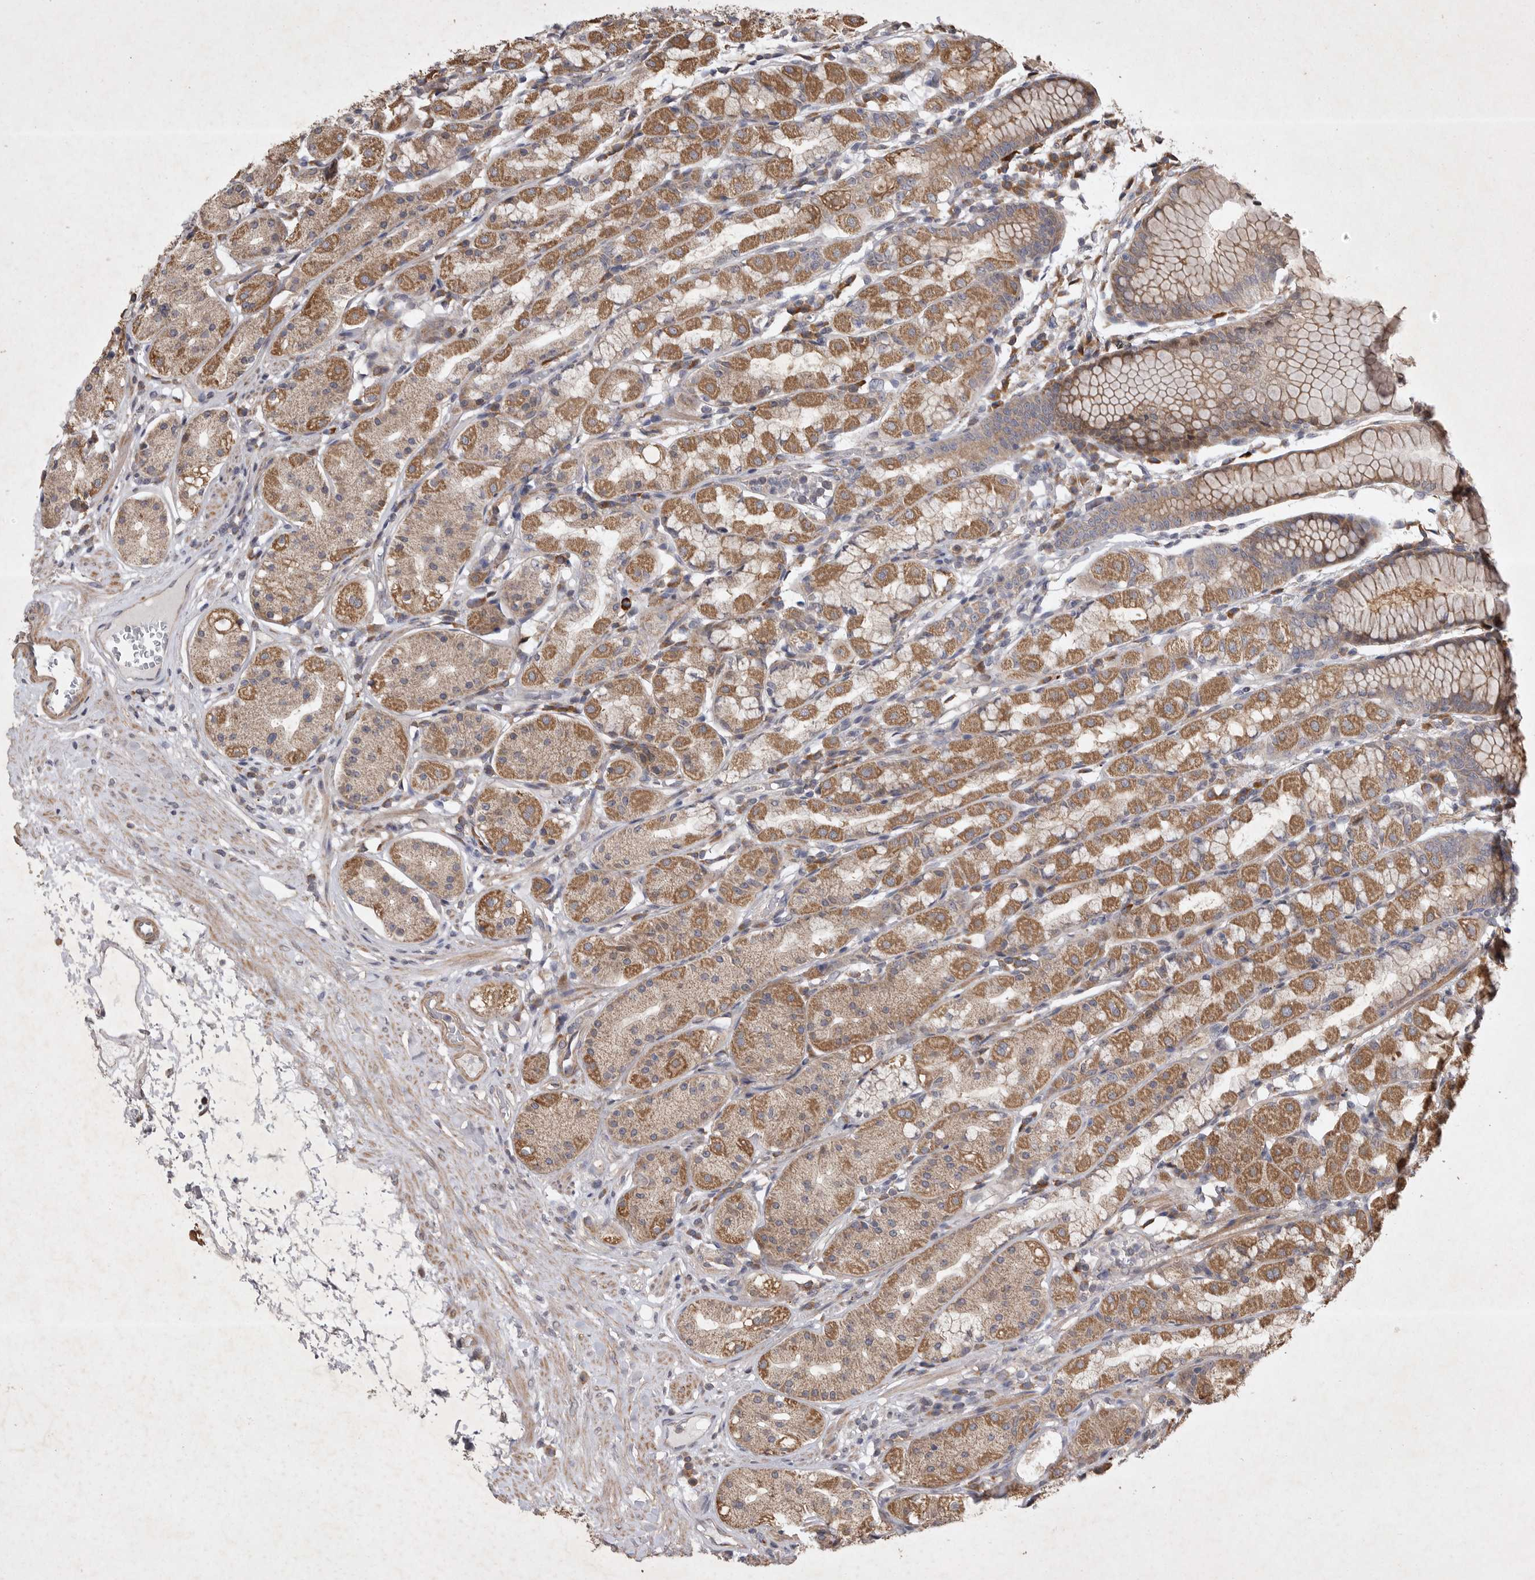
{"staining": {"intensity": "moderate", "quantity": ">75%", "location": "cytoplasmic/membranous"}, "tissue": "stomach", "cell_type": "Glandular cells", "image_type": "normal", "snomed": [{"axis": "morphology", "description": "Normal tissue, NOS"}, {"axis": "topography", "description": "Stomach, lower"}], "caption": "Stomach stained with immunohistochemistry reveals moderate cytoplasmic/membranous expression in about >75% of glandular cells. (DAB (3,3'-diaminobenzidine) IHC, brown staining for protein, blue staining for nuclei).", "gene": "EDEM3", "patient": {"sex": "female", "age": 56}}